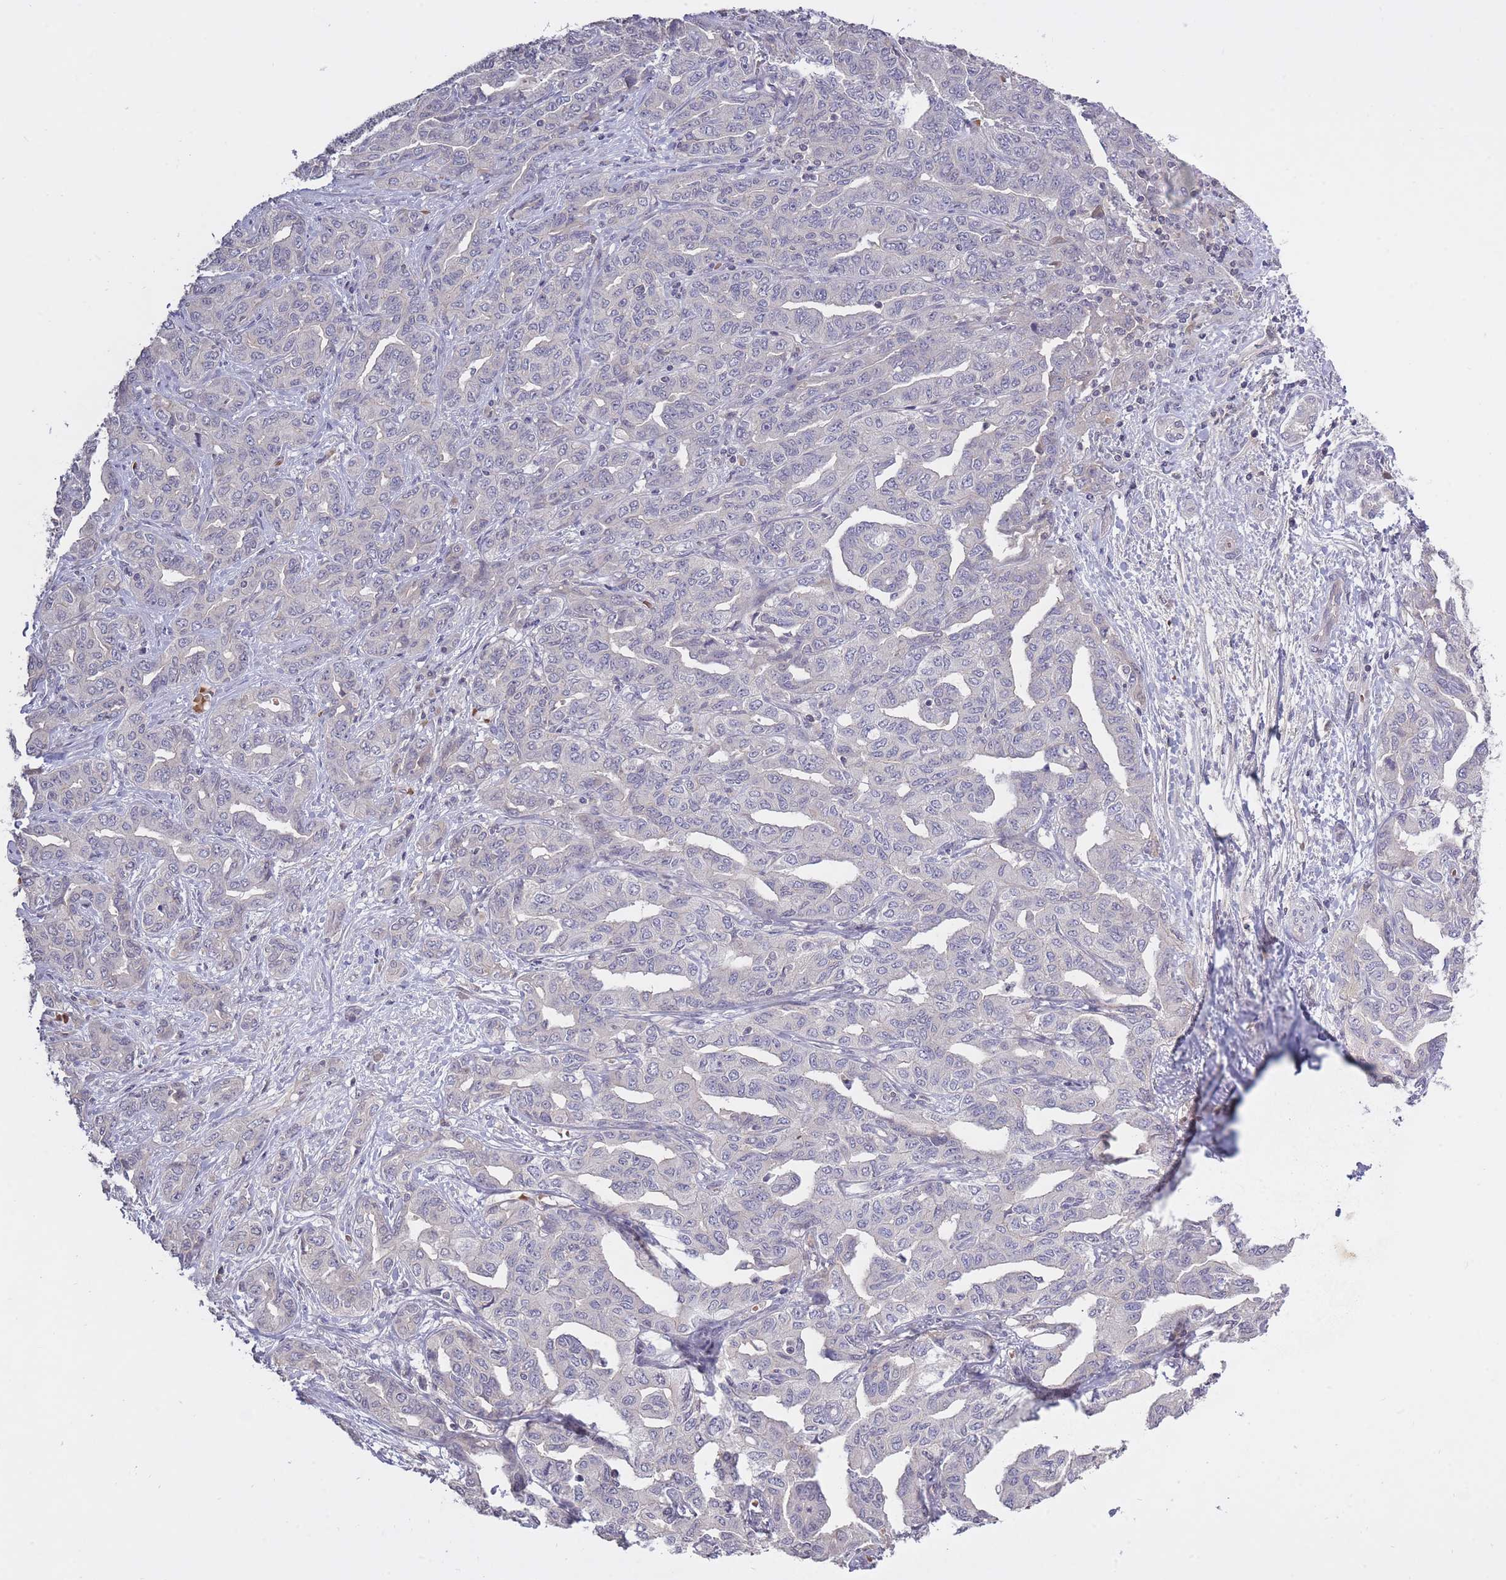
{"staining": {"intensity": "negative", "quantity": "none", "location": "none"}, "tissue": "liver cancer", "cell_type": "Tumor cells", "image_type": "cancer", "snomed": [{"axis": "morphology", "description": "Cholangiocarcinoma"}, {"axis": "topography", "description": "Liver"}], "caption": "Immunohistochemistry of human liver cholangiocarcinoma exhibits no positivity in tumor cells.", "gene": "ADCYAP1R1", "patient": {"sex": "male", "age": 59}}